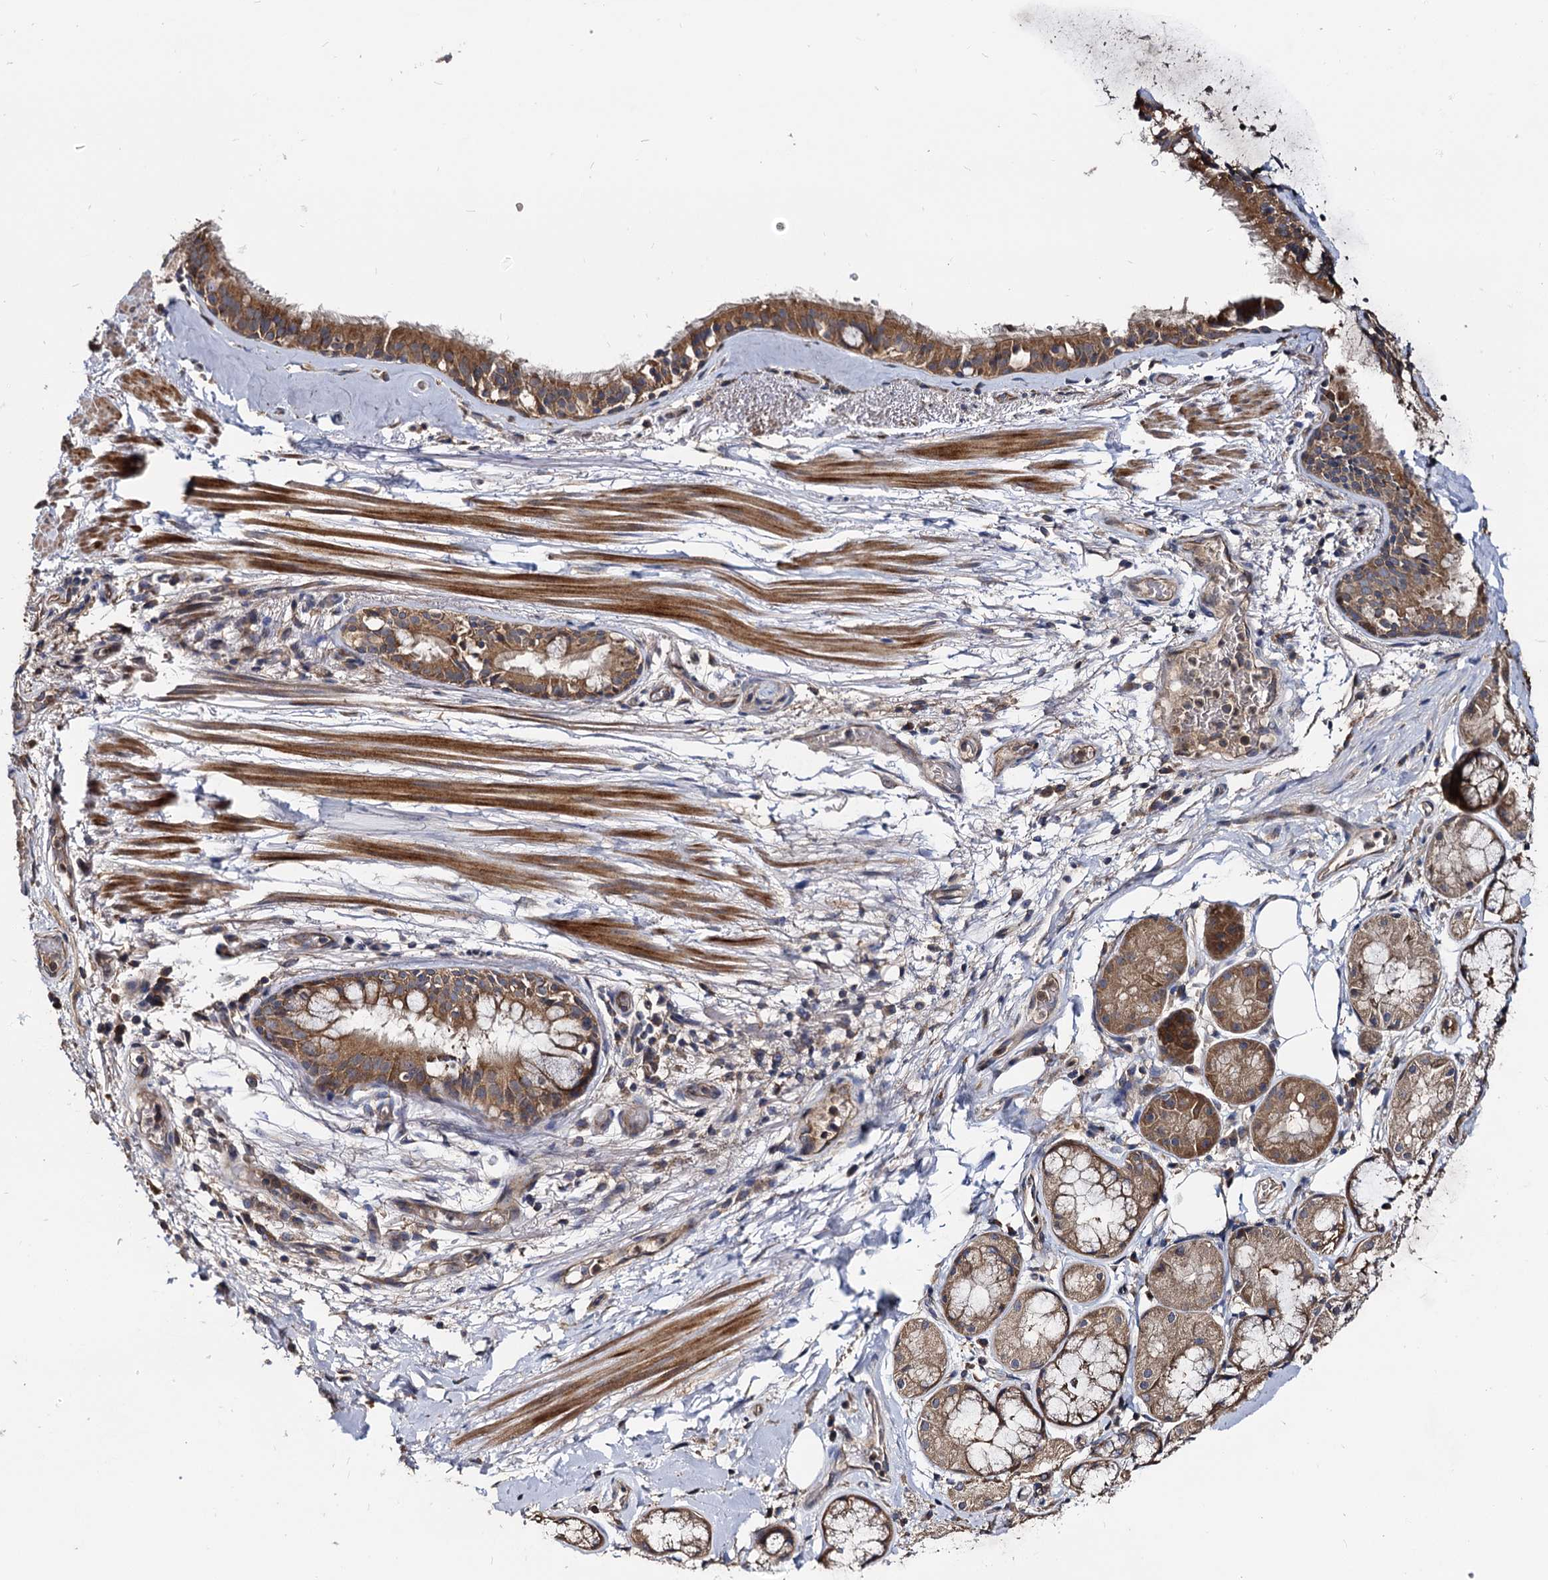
{"staining": {"intensity": "negative", "quantity": "none", "location": "none"}, "tissue": "adipose tissue", "cell_type": "Adipocytes", "image_type": "normal", "snomed": [{"axis": "morphology", "description": "Normal tissue, NOS"}, {"axis": "topography", "description": "Lymph node"}, {"axis": "topography", "description": "Cartilage tissue"}, {"axis": "topography", "description": "Bronchus"}], "caption": "This is a micrograph of IHC staining of benign adipose tissue, which shows no expression in adipocytes.", "gene": "CEP192", "patient": {"sex": "male", "age": 63}}